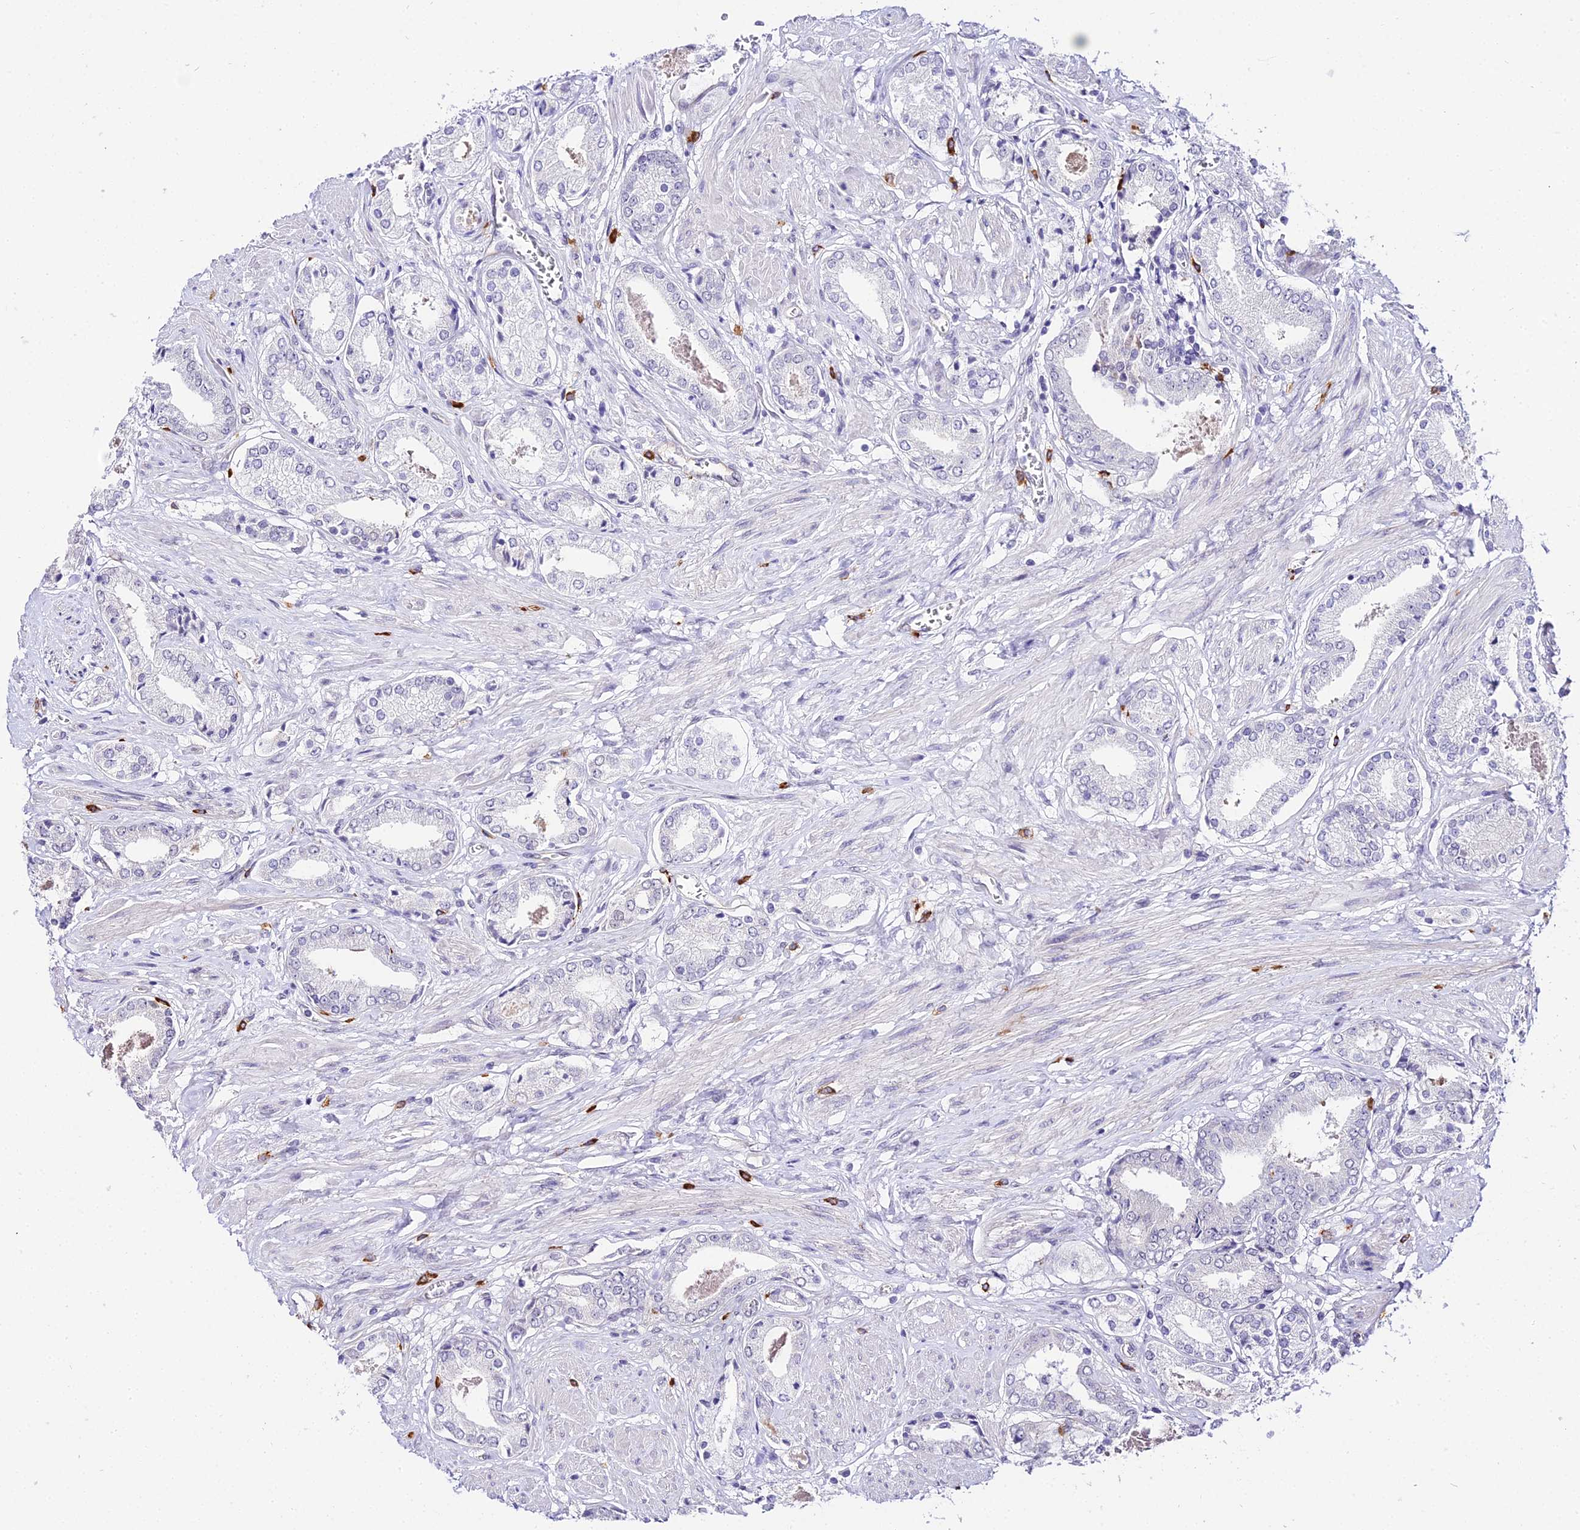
{"staining": {"intensity": "negative", "quantity": "none", "location": "none"}, "tissue": "prostate cancer", "cell_type": "Tumor cells", "image_type": "cancer", "snomed": [{"axis": "morphology", "description": "Adenocarcinoma, High grade"}, {"axis": "topography", "description": "Prostate and seminal vesicle, NOS"}], "caption": "Immunohistochemistry image of neoplastic tissue: prostate adenocarcinoma (high-grade) stained with DAB (3,3'-diaminobenzidine) exhibits no significant protein expression in tumor cells.", "gene": "POLR2I", "patient": {"sex": "male", "age": 64}}